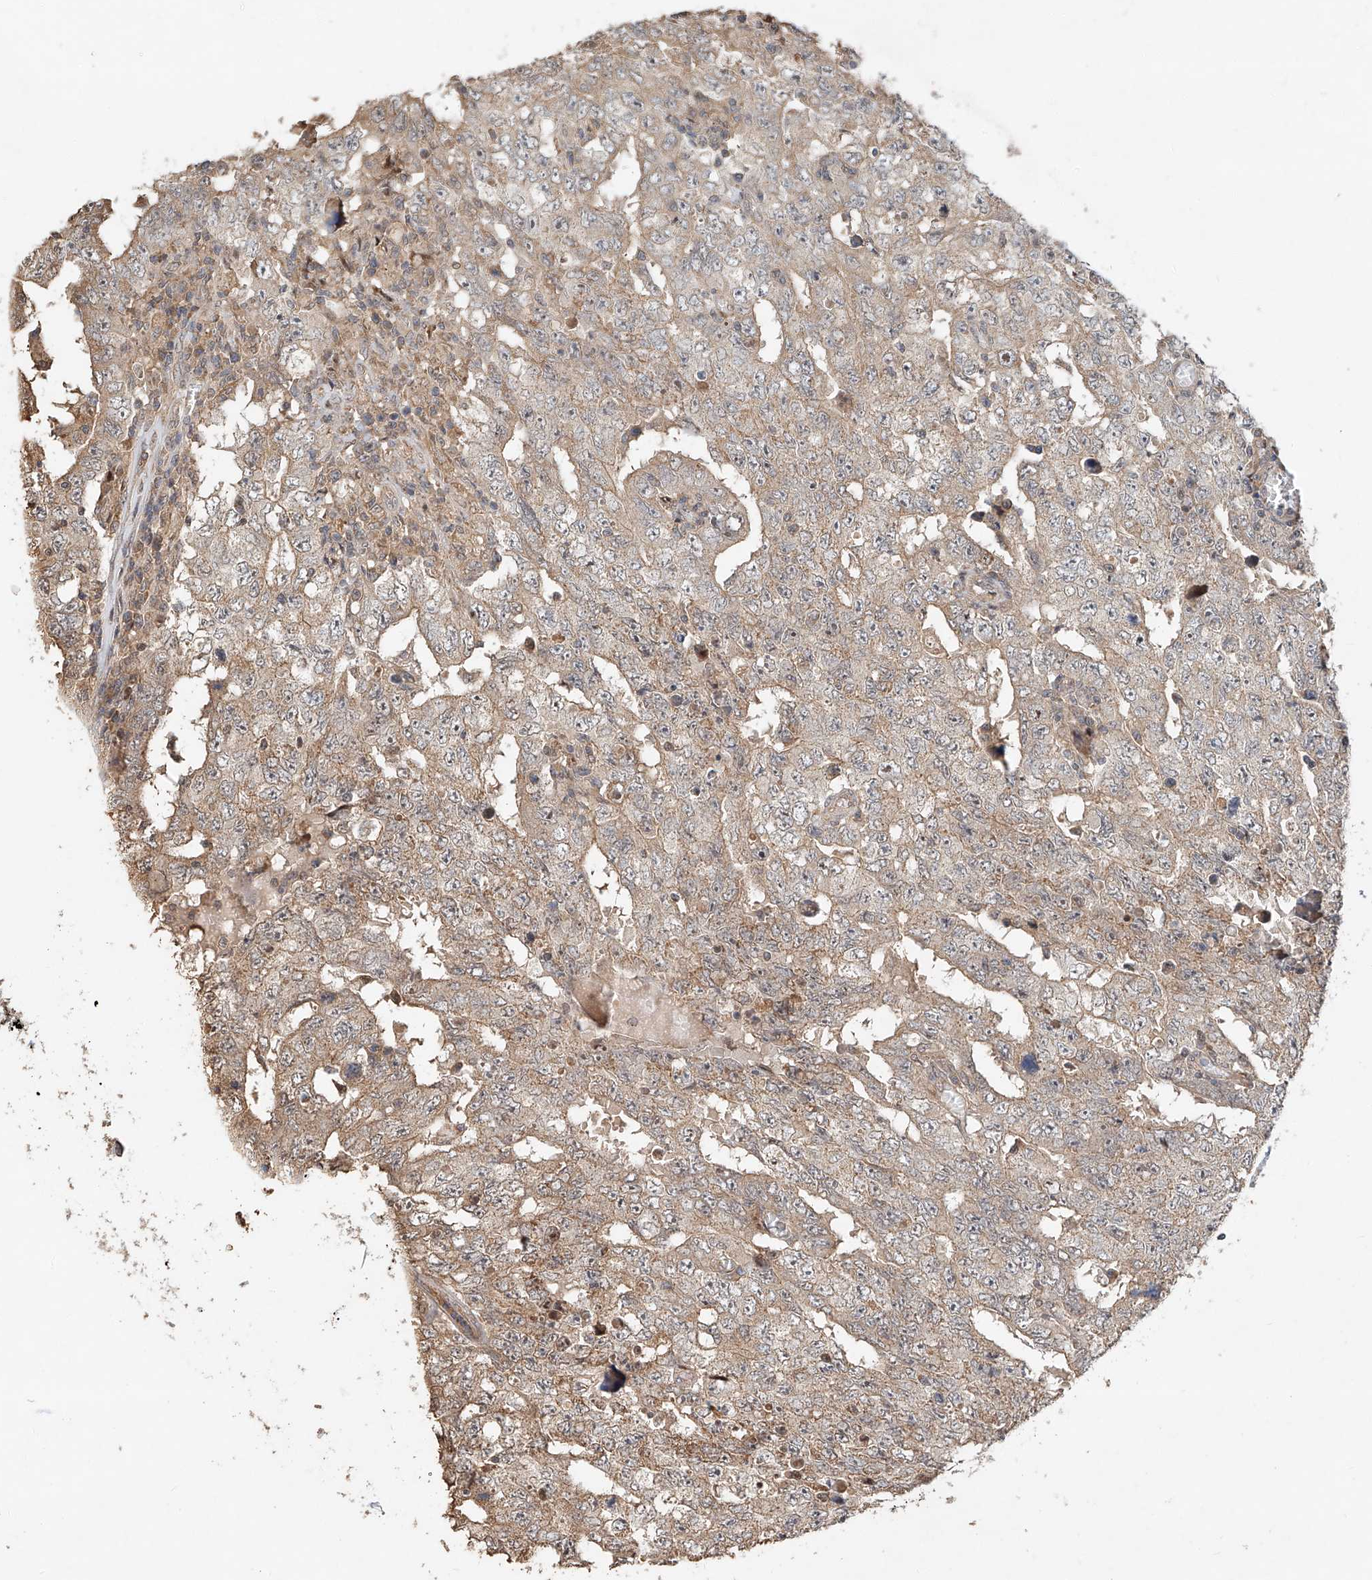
{"staining": {"intensity": "weak", "quantity": "25%-75%", "location": "cytoplasmic/membranous"}, "tissue": "testis cancer", "cell_type": "Tumor cells", "image_type": "cancer", "snomed": [{"axis": "morphology", "description": "Carcinoma, Embryonal, NOS"}, {"axis": "topography", "description": "Testis"}], "caption": "Human testis cancer stained for a protein (brown) exhibits weak cytoplasmic/membranous positive positivity in about 25%-75% of tumor cells.", "gene": "TMEM61", "patient": {"sex": "male", "age": 26}}